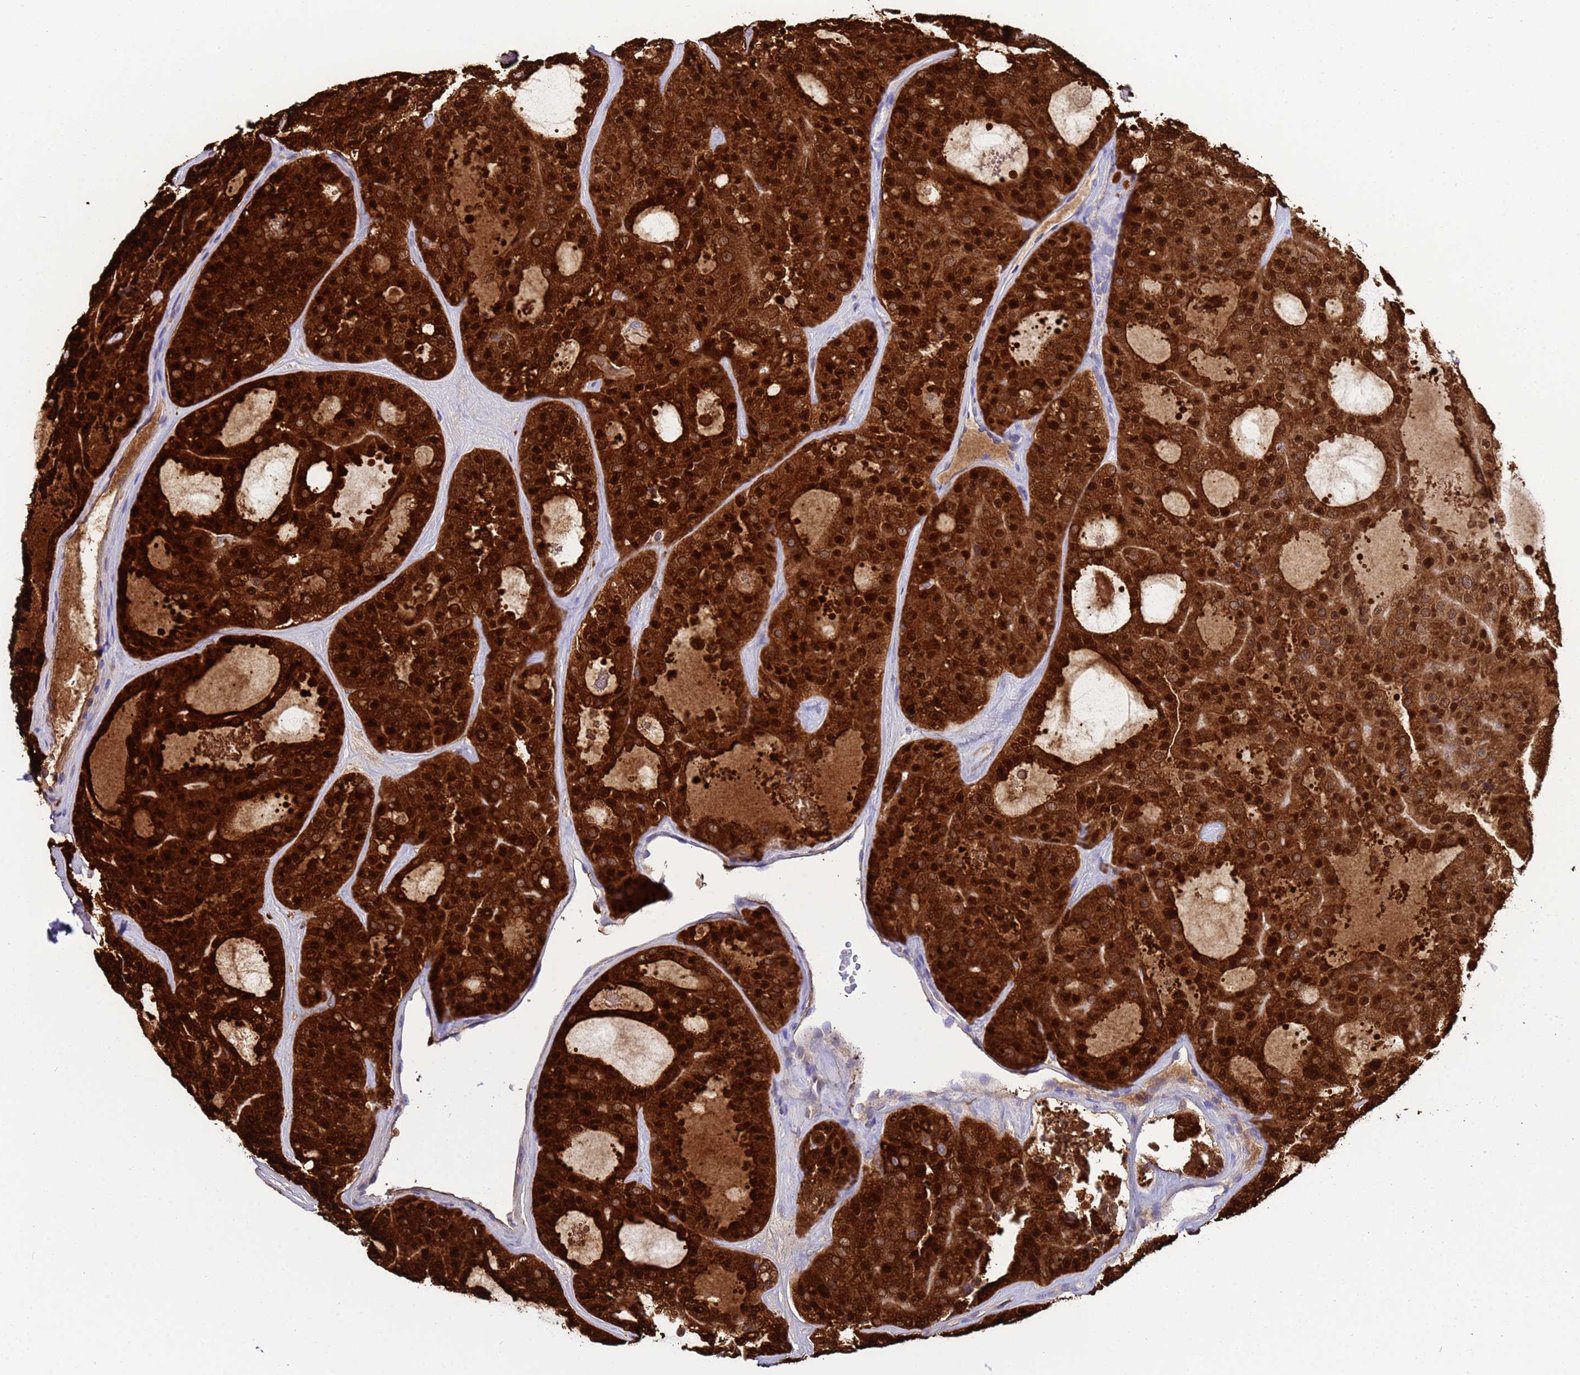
{"staining": {"intensity": "strong", "quantity": ">75%", "location": "cytoplasmic/membranous,nuclear"}, "tissue": "thyroid cancer", "cell_type": "Tumor cells", "image_type": "cancer", "snomed": [{"axis": "morphology", "description": "Follicular adenoma carcinoma, NOS"}, {"axis": "topography", "description": "Thyroid gland"}], "caption": "Follicular adenoma carcinoma (thyroid) was stained to show a protein in brown. There is high levels of strong cytoplasmic/membranous and nuclear positivity in about >75% of tumor cells.", "gene": "AKR1C2", "patient": {"sex": "male", "age": 75}}